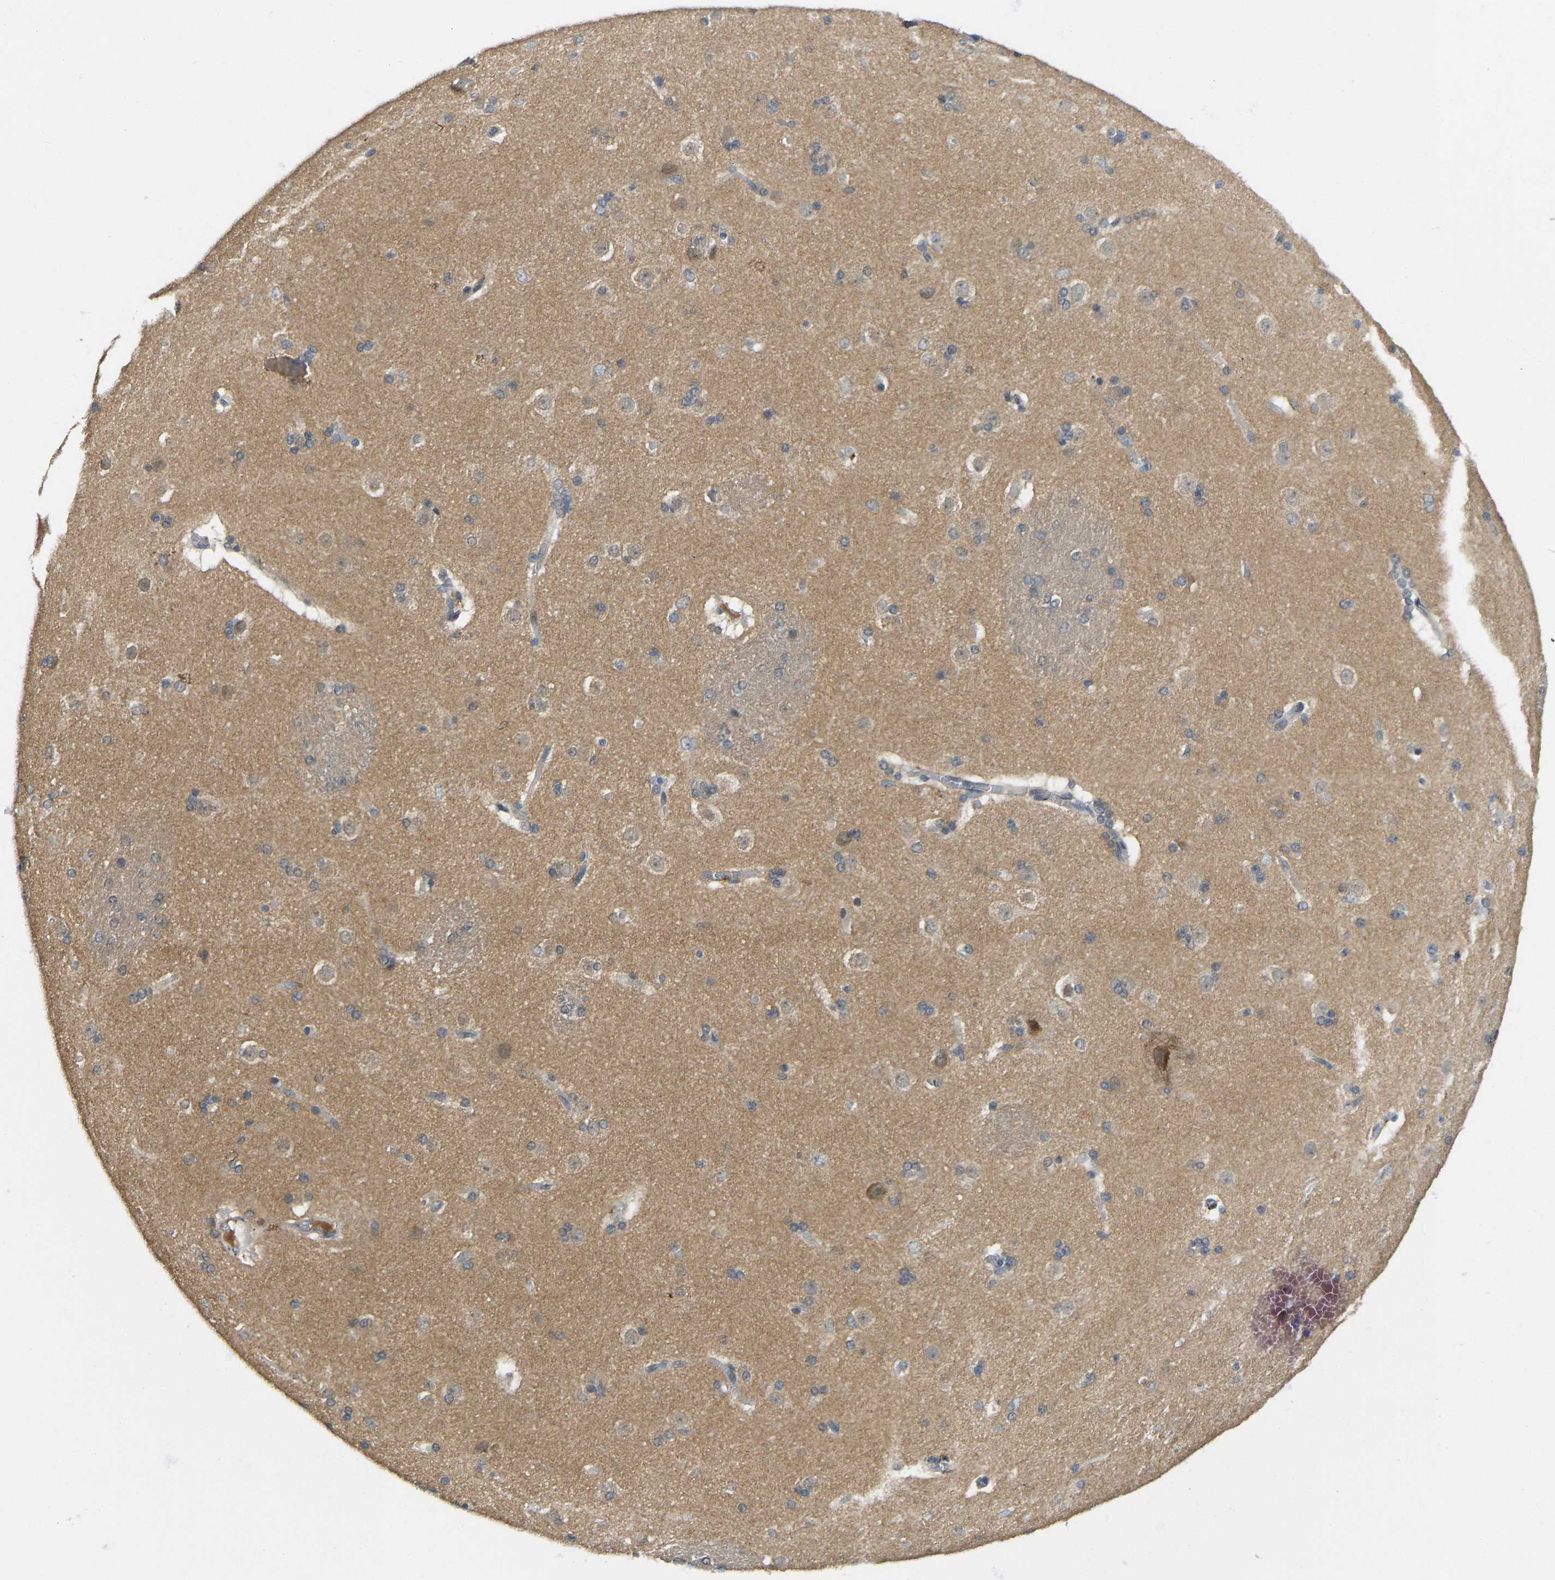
{"staining": {"intensity": "weak", "quantity": "<25%", "location": "cytoplasmic/membranous"}, "tissue": "caudate", "cell_type": "Glial cells", "image_type": "normal", "snomed": [{"axis": "morphology", "description": "Normal tissue, NOS"}, {"axis": "topography", "description": "Lateral ventricle wall"}], "caption": "IHC of normal human caudate shows no expression in glial cells.", "gene": "NDRG3", "patient": {"sex": "female", "age": 19}}